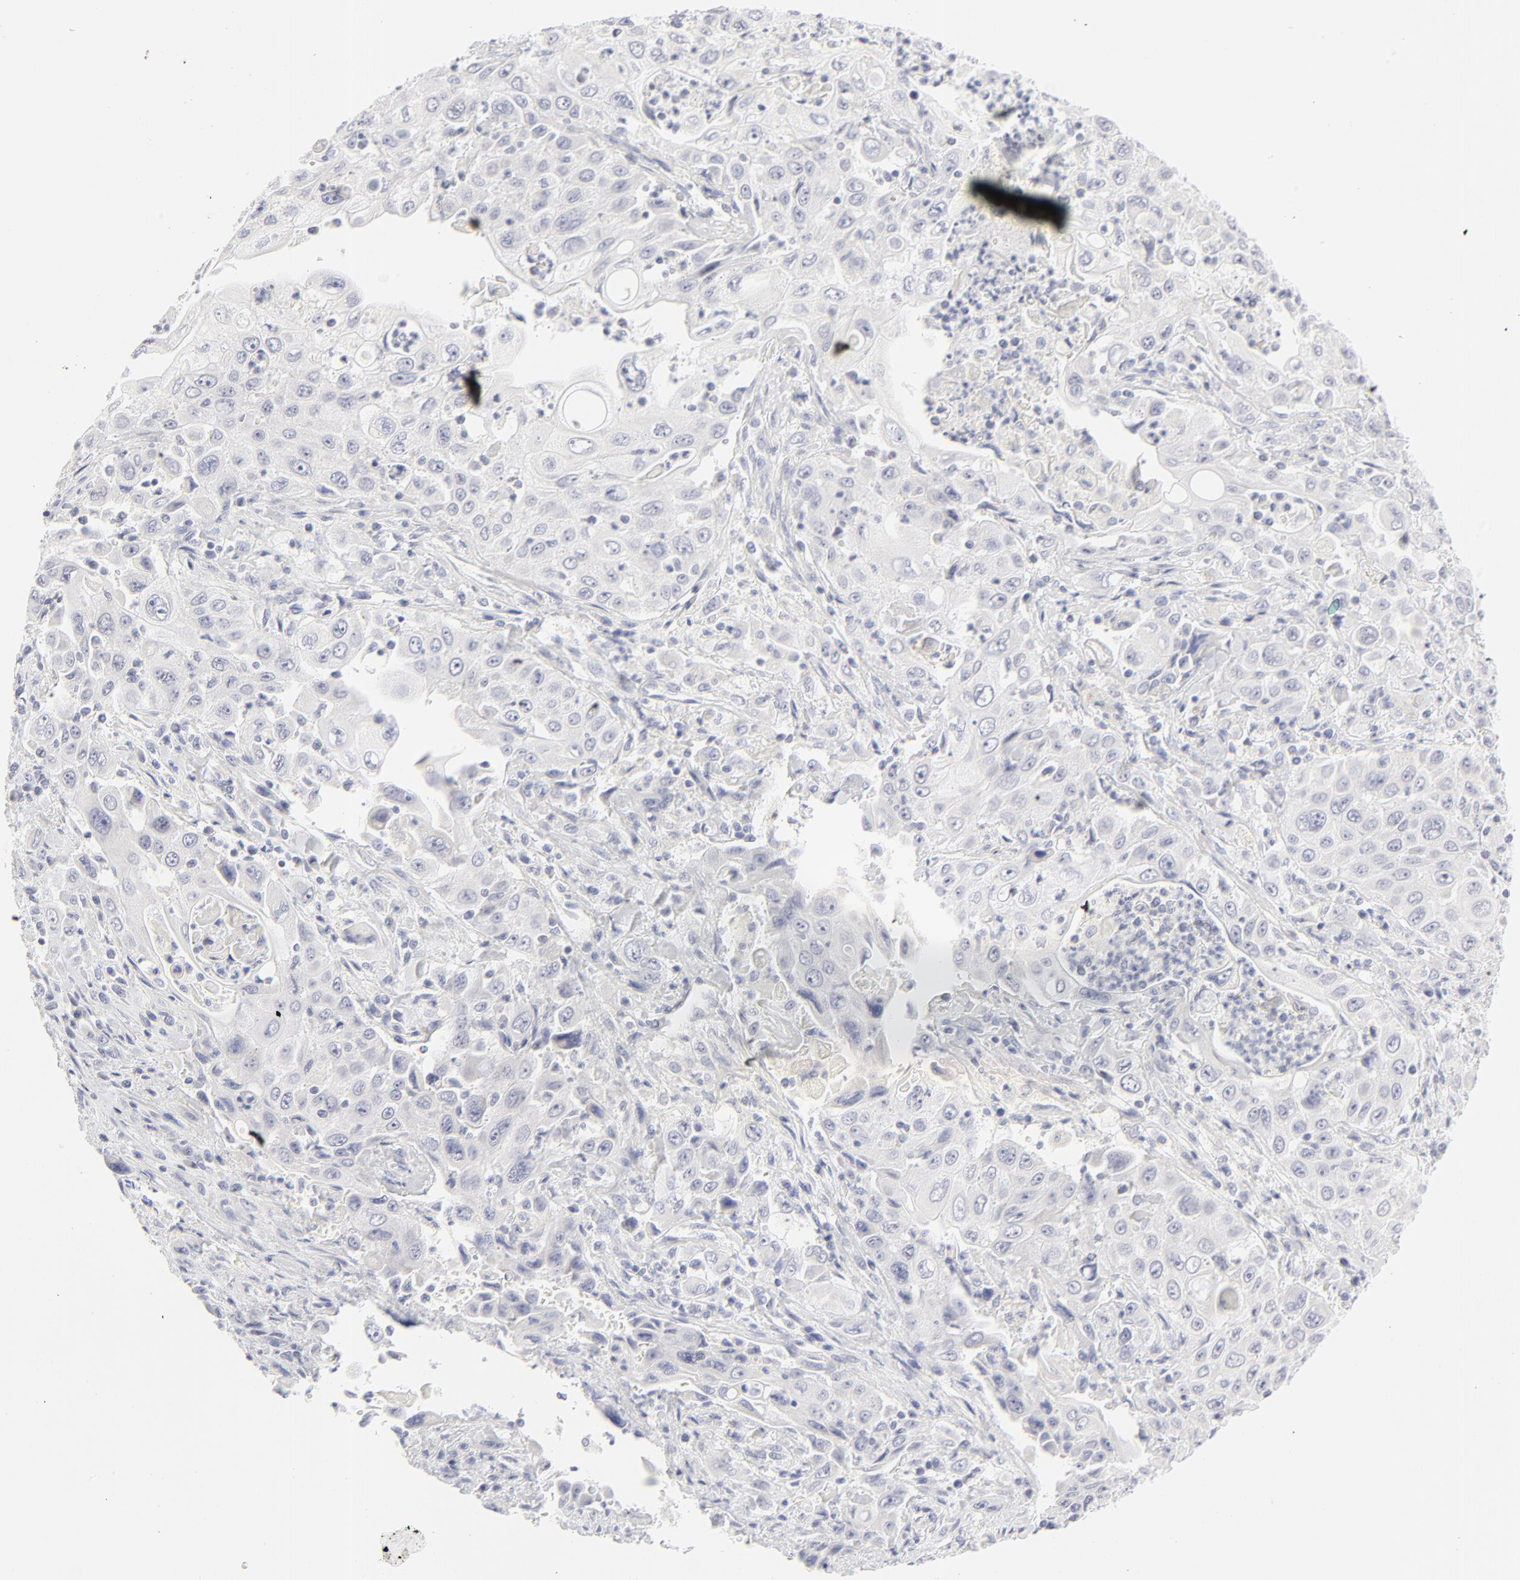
{"staining": {"intensity": "negative", "quantity": "none", "location": "none"}, "tissue": "pancreatic cancer", "cell_type": "Tumor cells", "image_type": "cancer", "snomed": [{"axis": "morphology", "description": "Adenocarcinoma, NOS"}, {"axis": "topography", "description": "Pancreas"}], "caption": "An immunohistochemistry (IHC) photomicrograph of adenocarcinoma (pancreatic) is shown. There is no staining in tumor cells of adenocarcinoma (pancreatic).", "gene": "NPNT", "patient": {"sex": "male", "age": 70}}